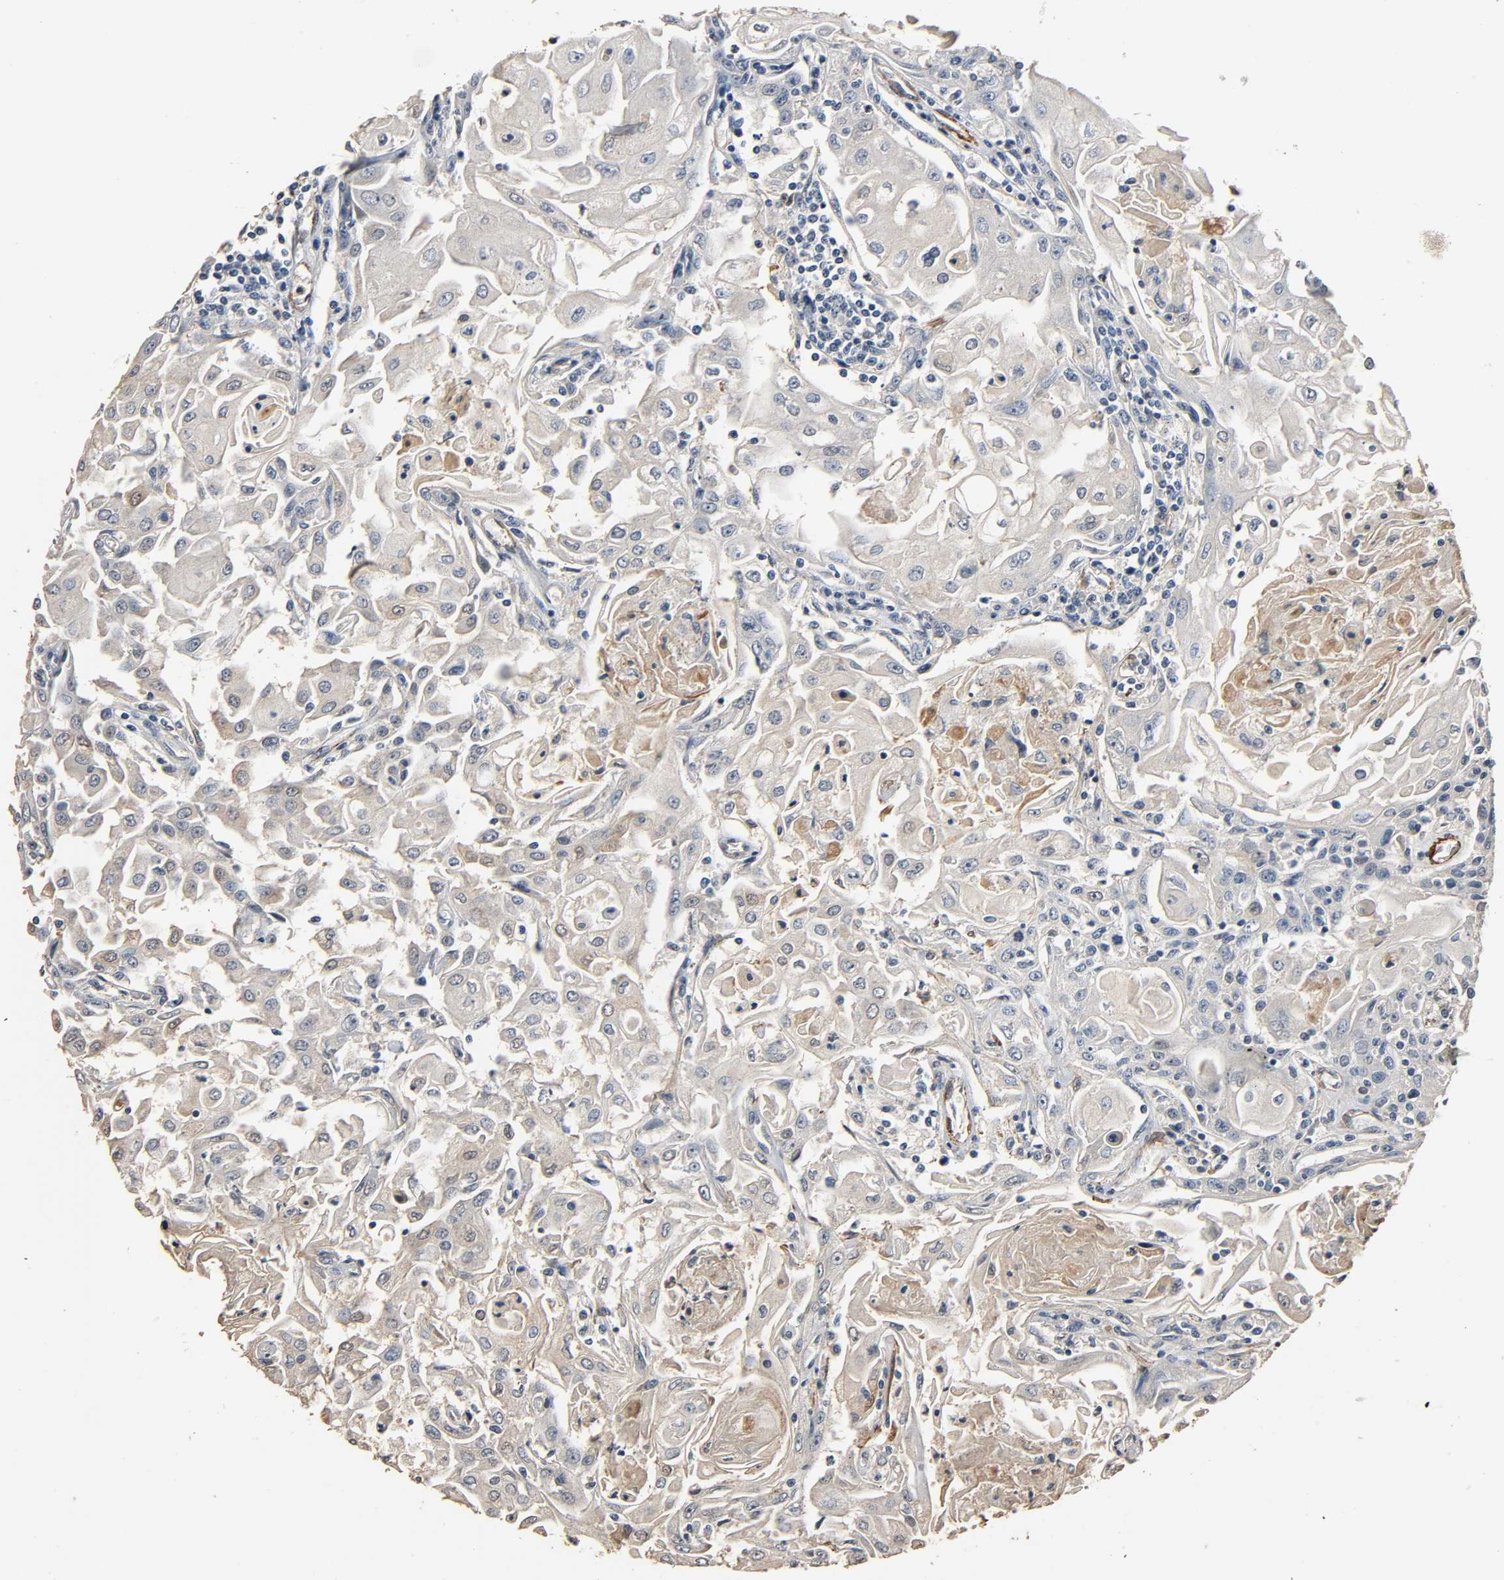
{"staining": {"intensity": "weak", "quantity": "25%-75%", "location": "cytoplasmic/membranous"}, "tissue": "head and neck cancer", "cell_type": "Tumor cells", "image_type": "cancer", "snomed": [{"axis": "morphology", "description": "Squamous cell carcinoma, NOS"}, {"axis": "topography", "description": "Oral tissue"}, {"axis": "topography", "description": "Head-Neck"}], "caption": "IHC image of neoplastic tissue: head and neck cancer (squamous cell carcinoma) stained using IHC reveals low levels of weak protein expression localized specifically in the cytoplasmic/membranous of tumor cells, appearing as a cytoplasmic/membranous brown color.", "gene": "GSTA3", "patient": {"sex": "female", "age": 76}}